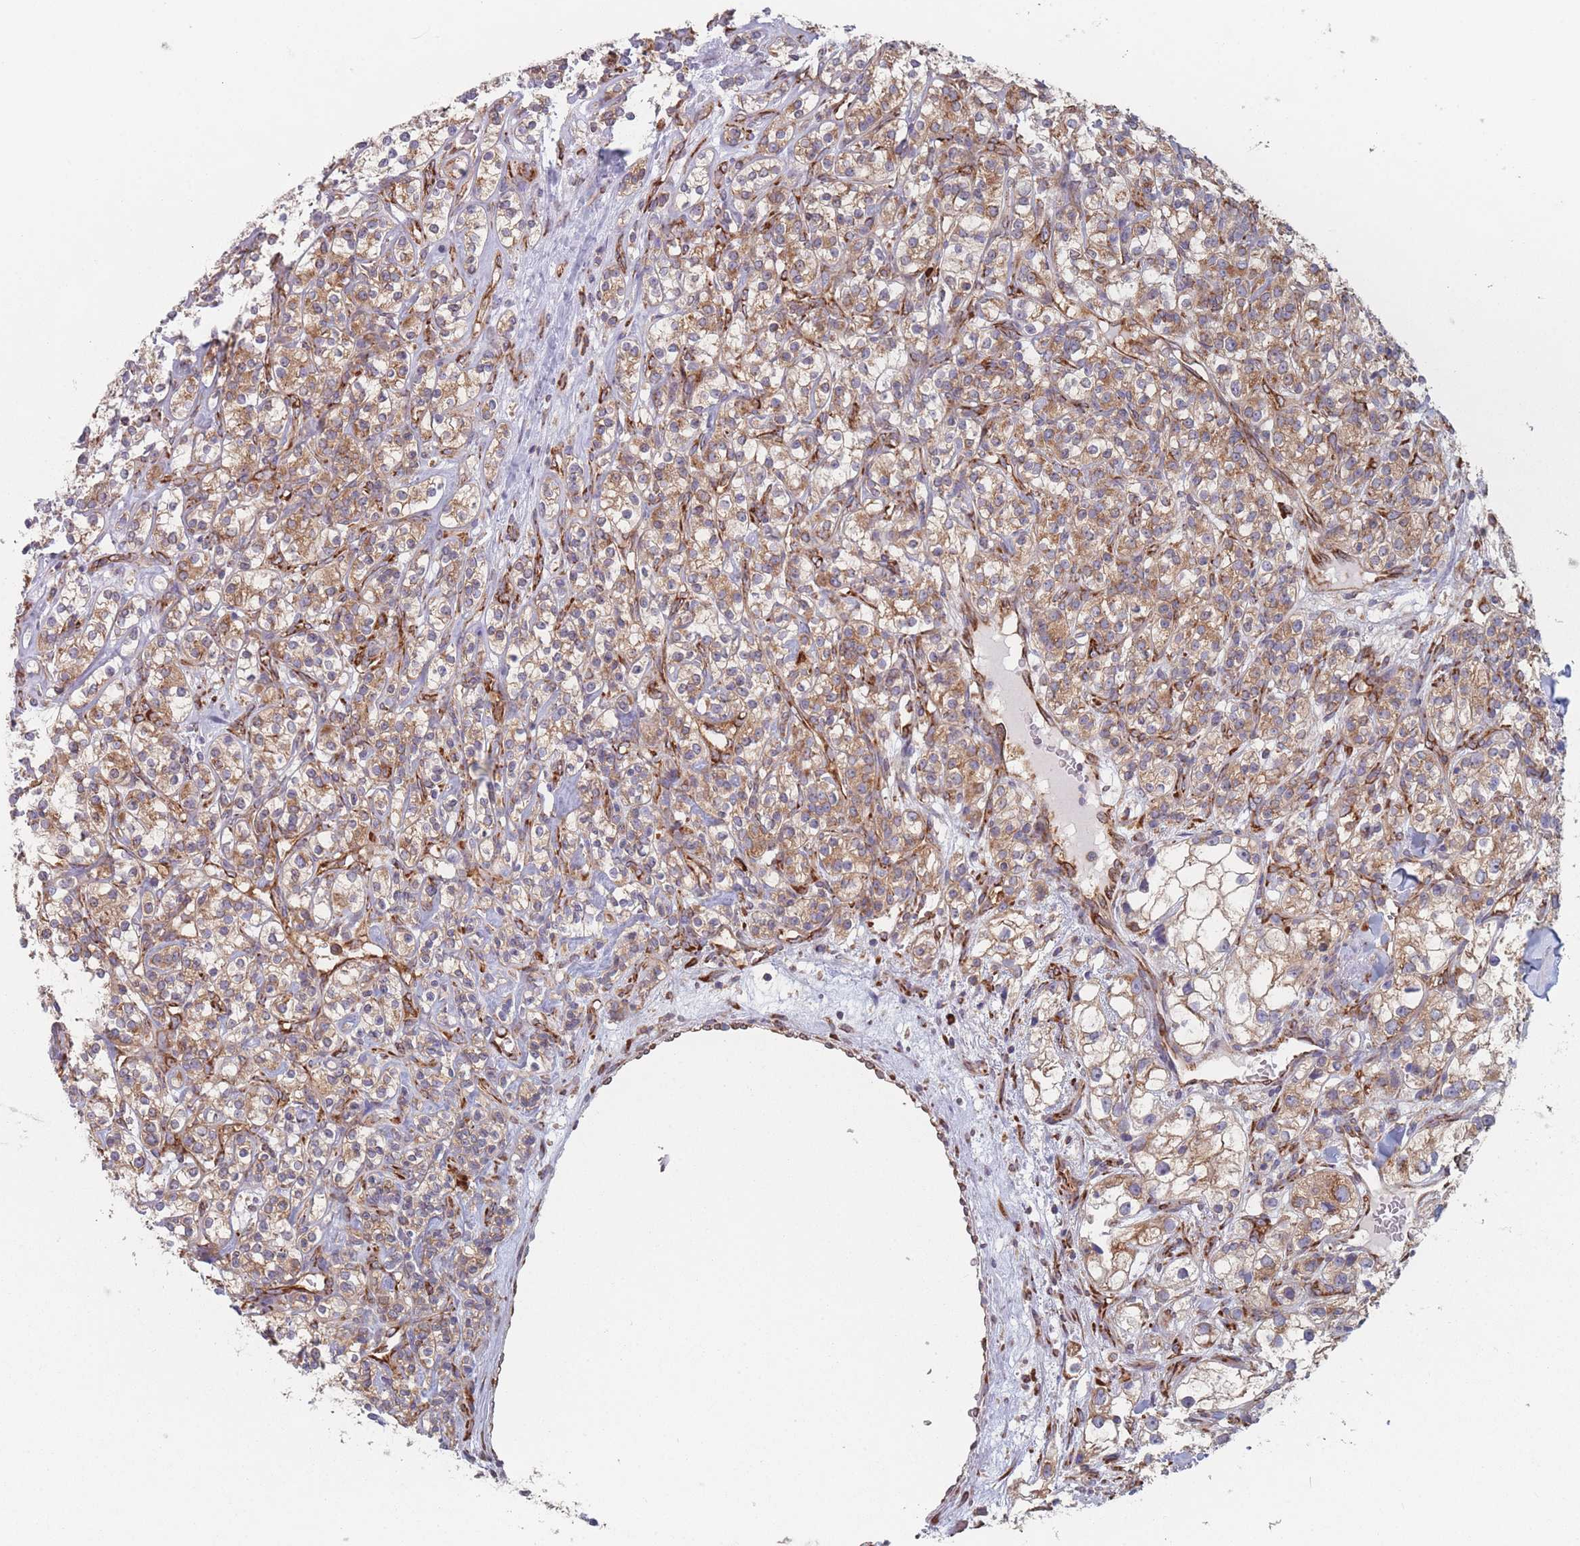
{"staining": {"intensity": "moderate", "quantity": "25%-75%", "location": "cytoplasmic/membranous"}, "tissue": "renal cancer", "cell_type": "Tumor cells", "image_type": "cancer", "snomed": [{"axis": "morphology", "description": "Adenocarcinoma, NOS"}, {"axis": "topography", "description": "Kidney"}], "caption": "High-magnification brightfield microscopy of renal cancer (adenocarcinoma) stained with DAB (brown) and counterstained with hematoxylin (blue). tumor cells exhibit moderate cytoplasmic/membranous positivity is identified in about25%-75% of cells. (DAB (3,3'-diaminobenzidine) = brown stain, brightfield microscopy at high magnification).", "gene": "EEF1B2", "patient": {"sex": "male", "age": 77}}